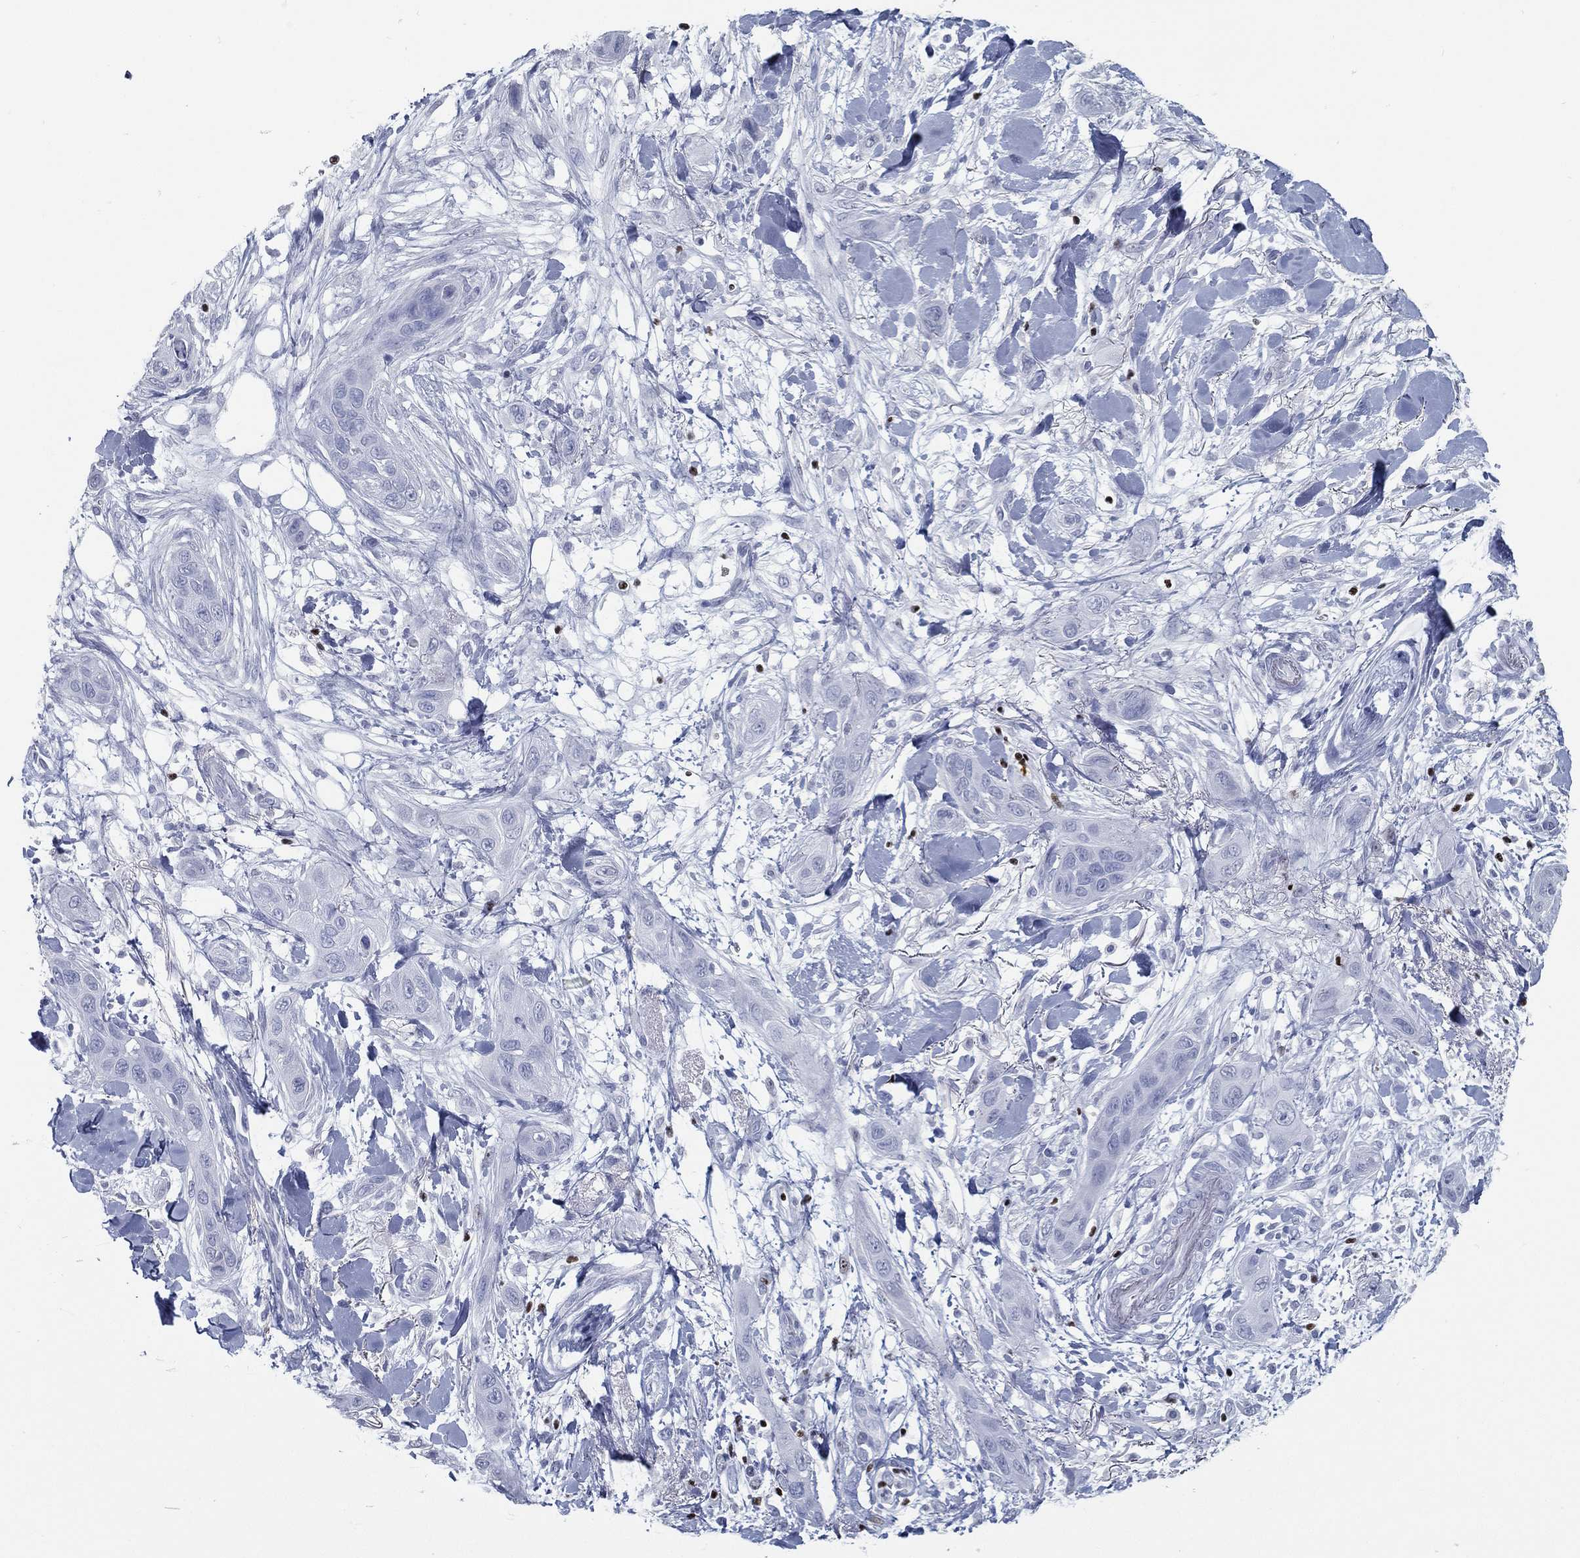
{"staining": {"intensity": "negative", "quantity": "none", "location": "none"}, "tissue": "skin cancer", "cell_type": "Tumor cells", "image_type": "cancer", "snomed": [{"axis": "morphology", "description": "Squamous cell carcinoma, NOS"}, {"axis": "topography", "description": "Skin"}], "caption": "Immunohistochemical staining of human skin squamous cell carcinoma exhibits no significant expression in tumor cells.", "gene": "PYHIN1", "patient": {"sex": "male", "age": 78}}